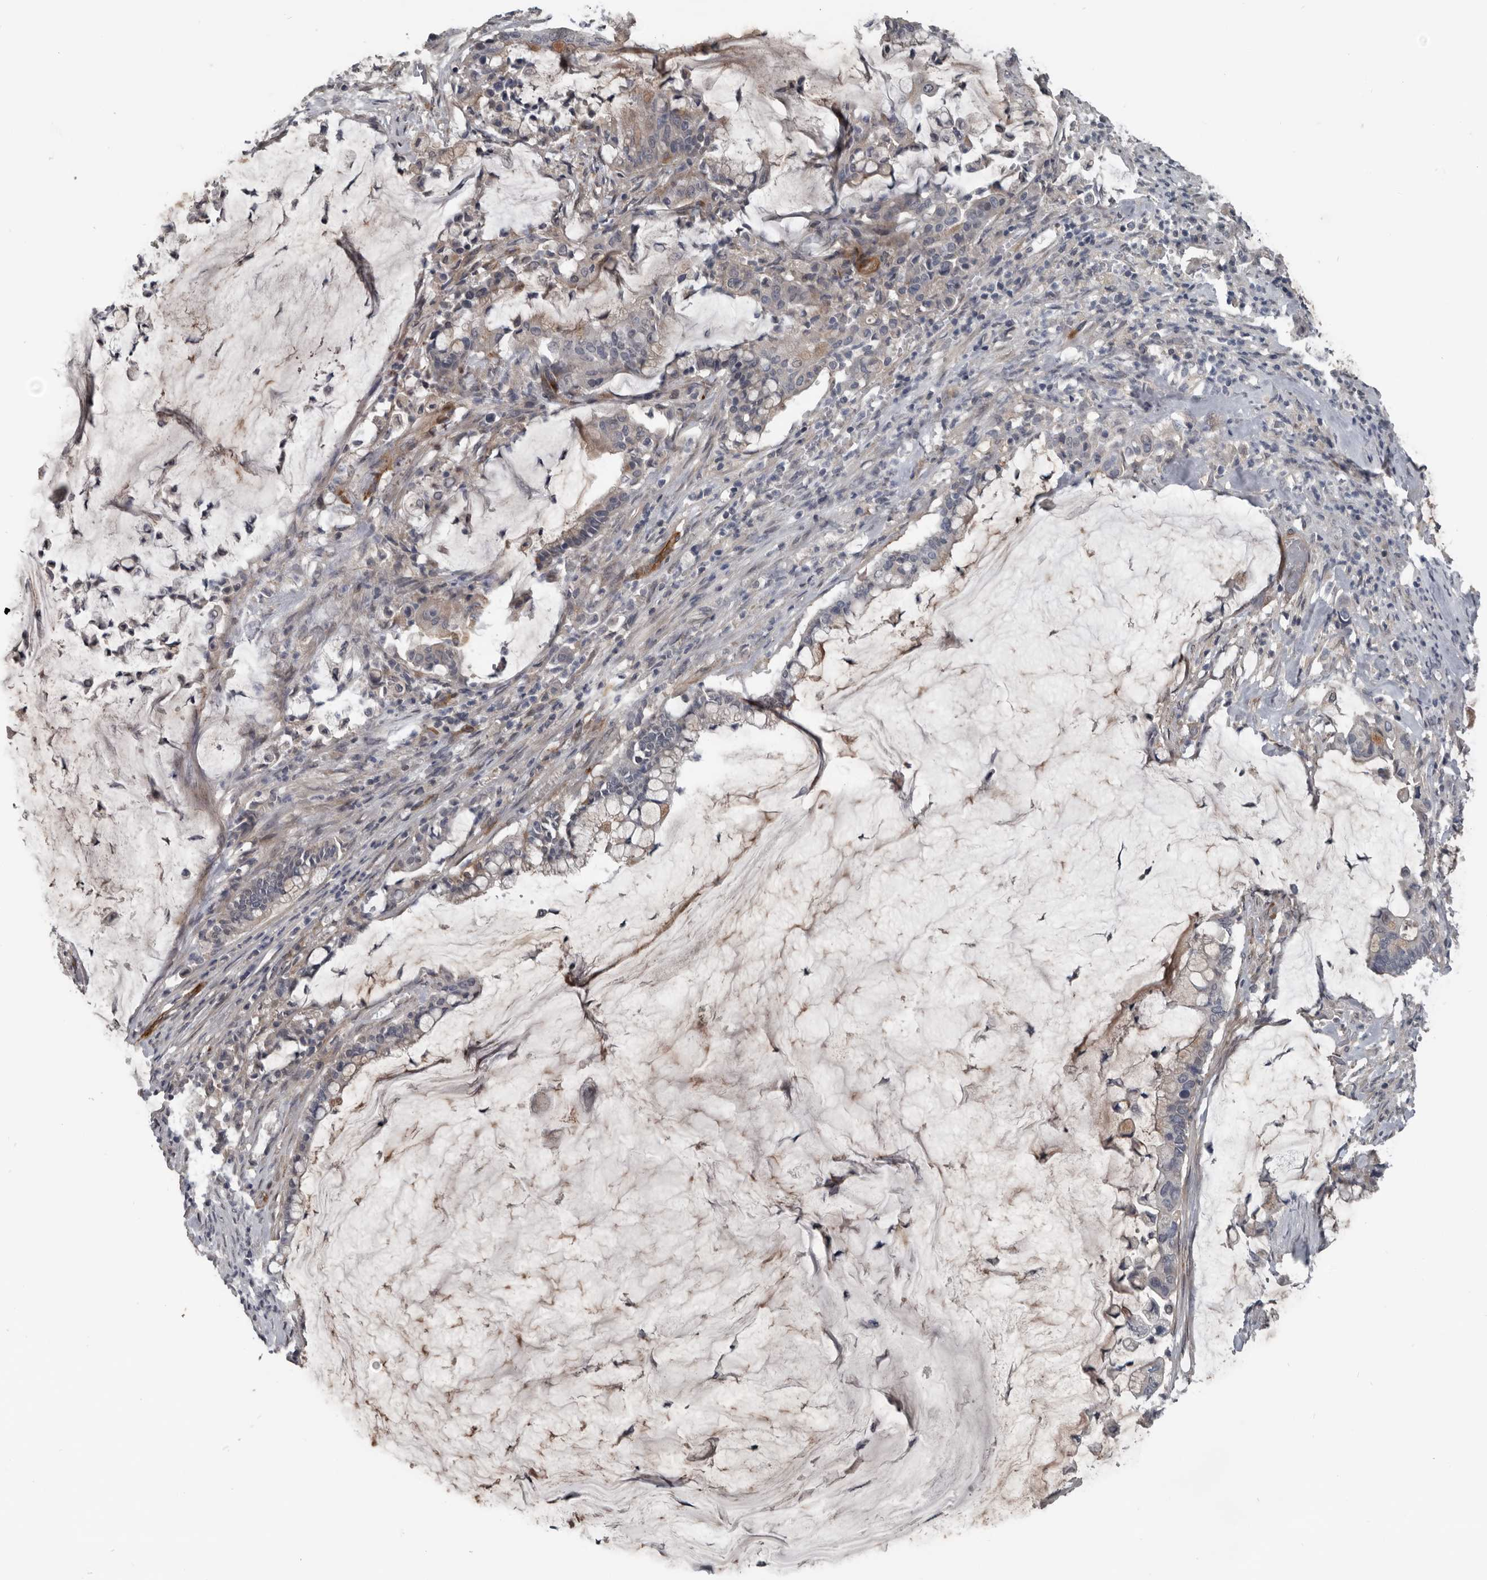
{"staining": {"intensity": "negative", "quantity": "none", "location": "none"}, "tissue": "pancreatic cancer", "cell_type": "Tumor cells", "image_type": "cancer", "snomed": [{"axis": "morphology", "description": "Adenocarcinoma, NOS"}, {"axis": "topography", "description": "Pancreas"}], "caption": "This is a image of immunohistochemistry staining of adenocarcinoma (pancreatic), which shows no positivity in tumor cells.", "gene": "C1orf216", "patient": {"sex": "male", "age": 41}}